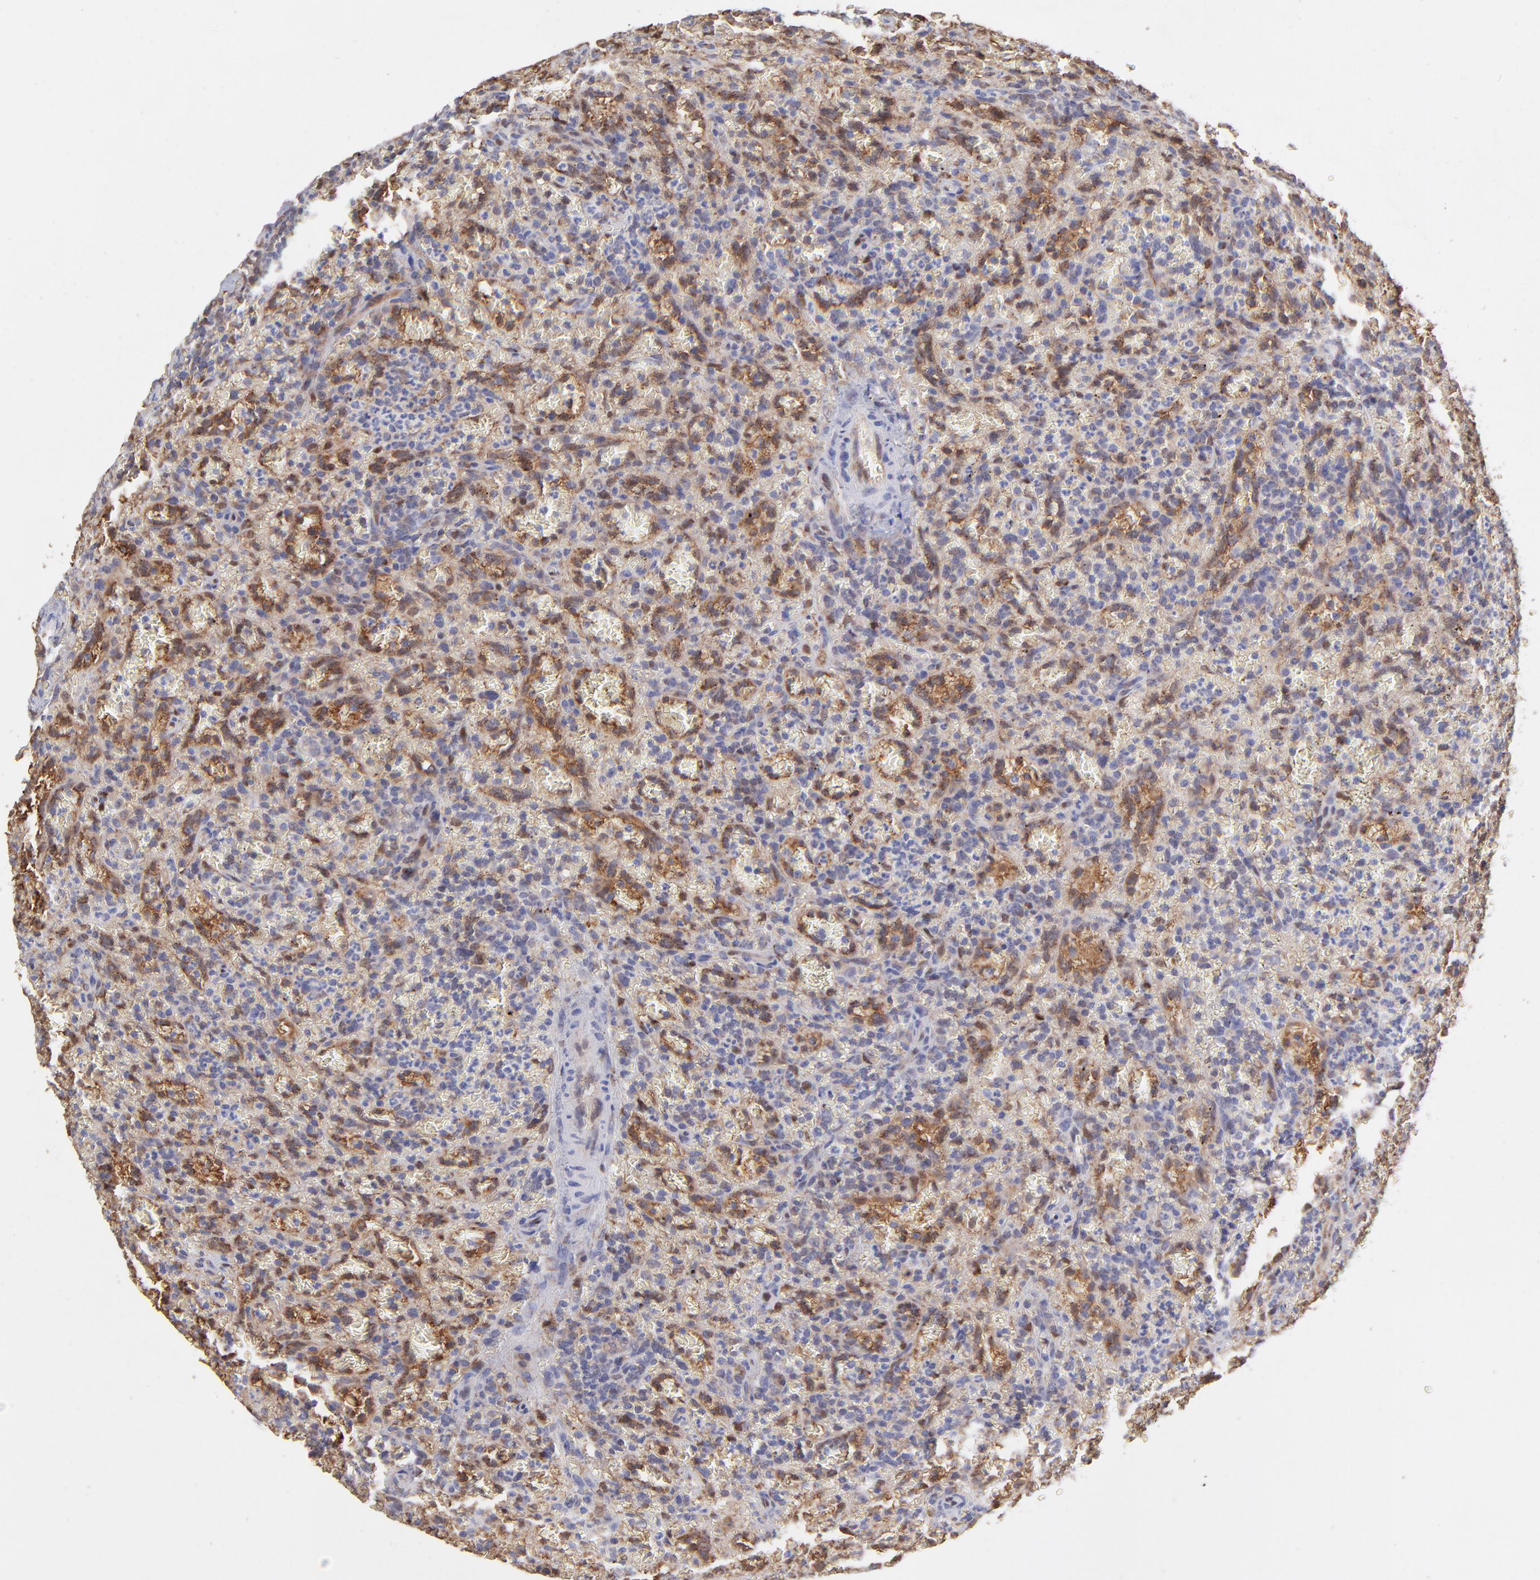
{"staining": {"intensity": "moderate", "quantity": "<25%", "location": "nuclear"}, "tissue": "lymphoma", "cell_type": "Tumor cells", "image_type": "cancer", "snomed": [{"axis": "morphology", "description": "Malignant lymphoma, non-Hodgkin's type, Low grade"}, {"axis": "topography", "description": "Spleen"}], "caption": "Low-grade malignant lymphoma, non-Hodgkin's type tissue displays moderate nuclear expression in approximately <25% of tumor cells", "gene": "HYAL1", "patient": {"sex": "female", "age": 64}}